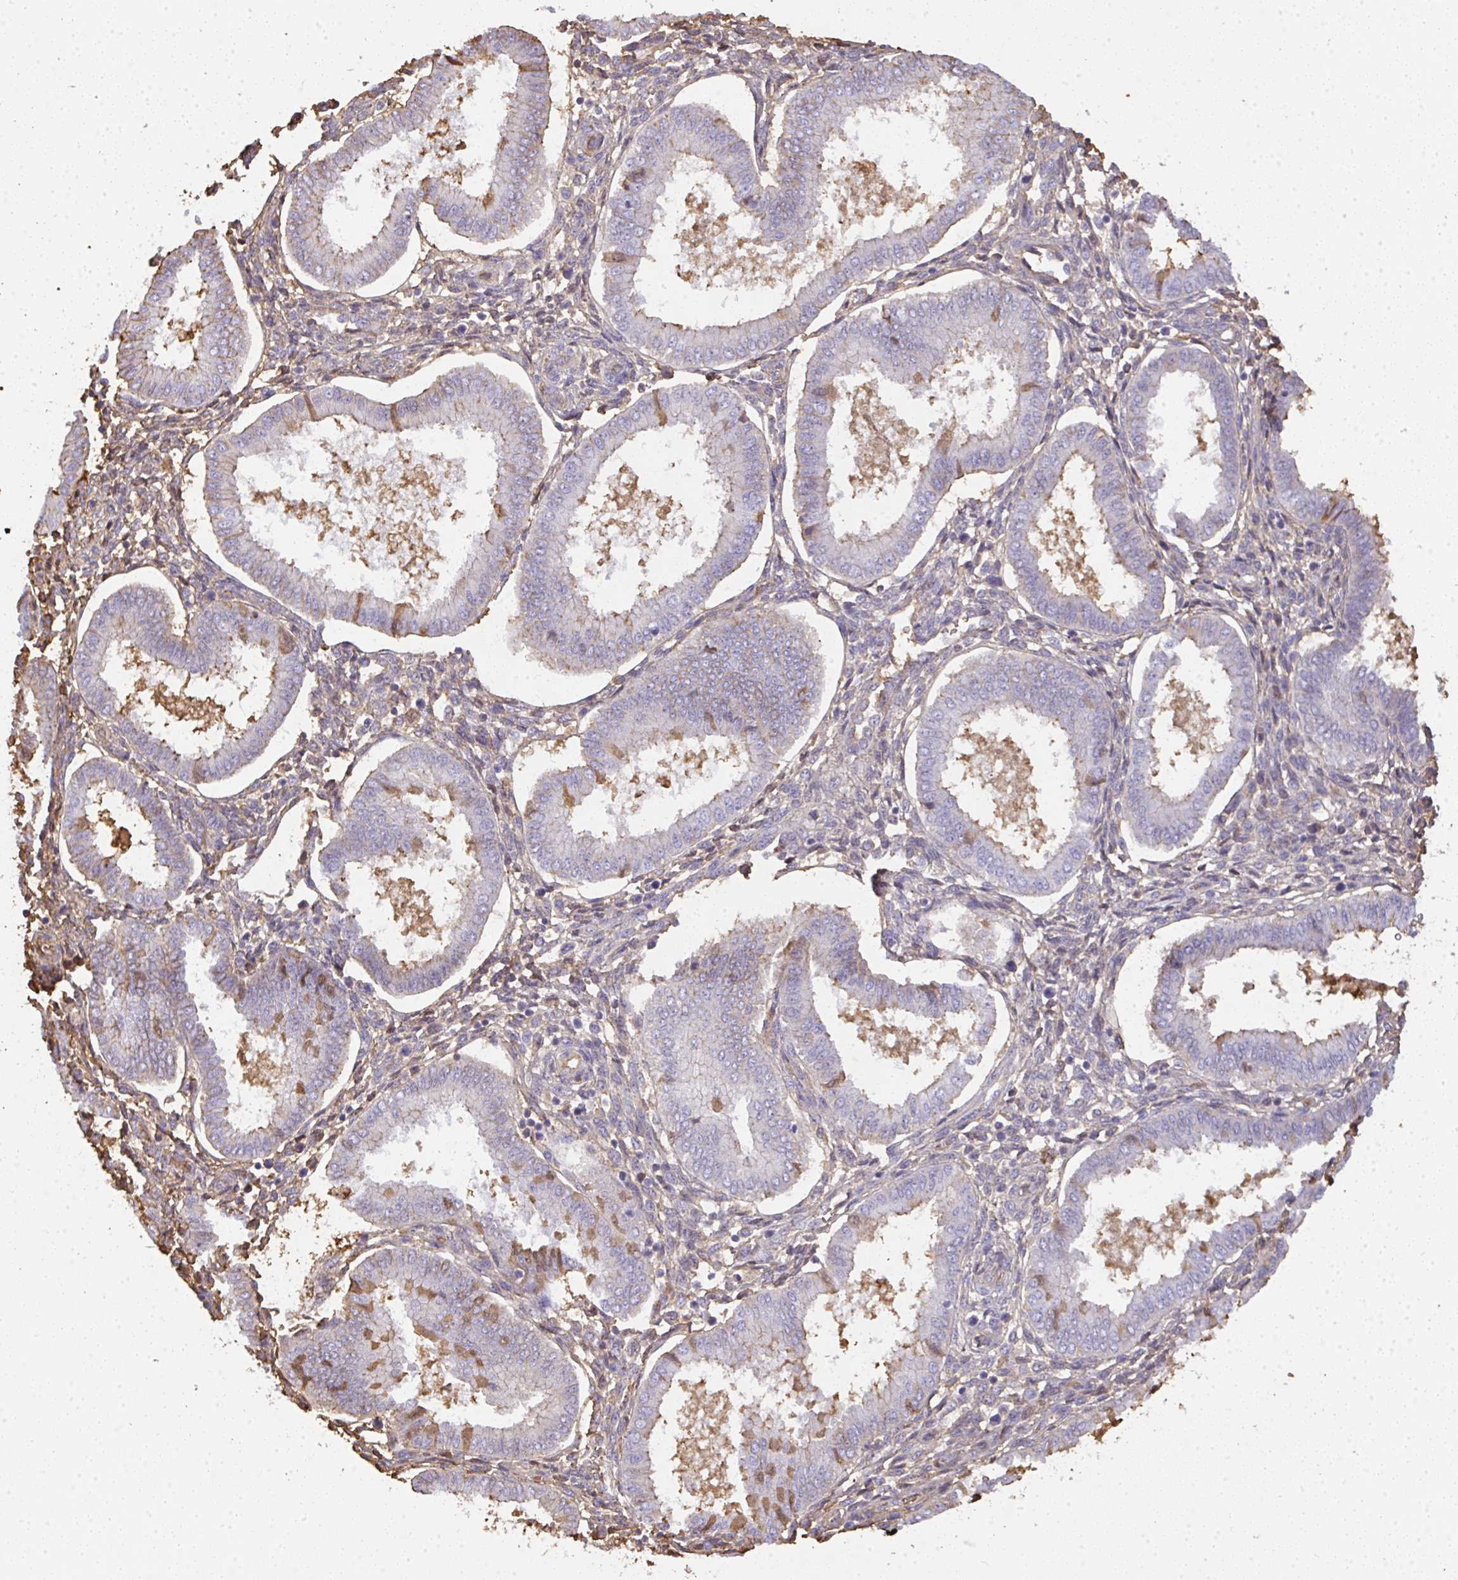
{"staining": {"intensity": "weak", "quantity": "<25%", "location": "cytoplasmic/membranous"}, "tissue": "endometrium", "cell_type": "Cells in endometrial stroma", "image_type": "normal", "snomed": [{"axis": "morphology", "description": "Normal tissue, NOS"}, {"axis": "topography", "description": "Endometrium"}], "caption": "Histopathology image shows no protein expression in cells in endometrial stroma of unremarkable endometrium. (Stains: DAB immunohistochemistry with hematoxylin counter stain, Microscopy: brightfield microscopy at high magnification).", "gene": "SMYD5", "patient": {"sex": "female", "age": 24}}